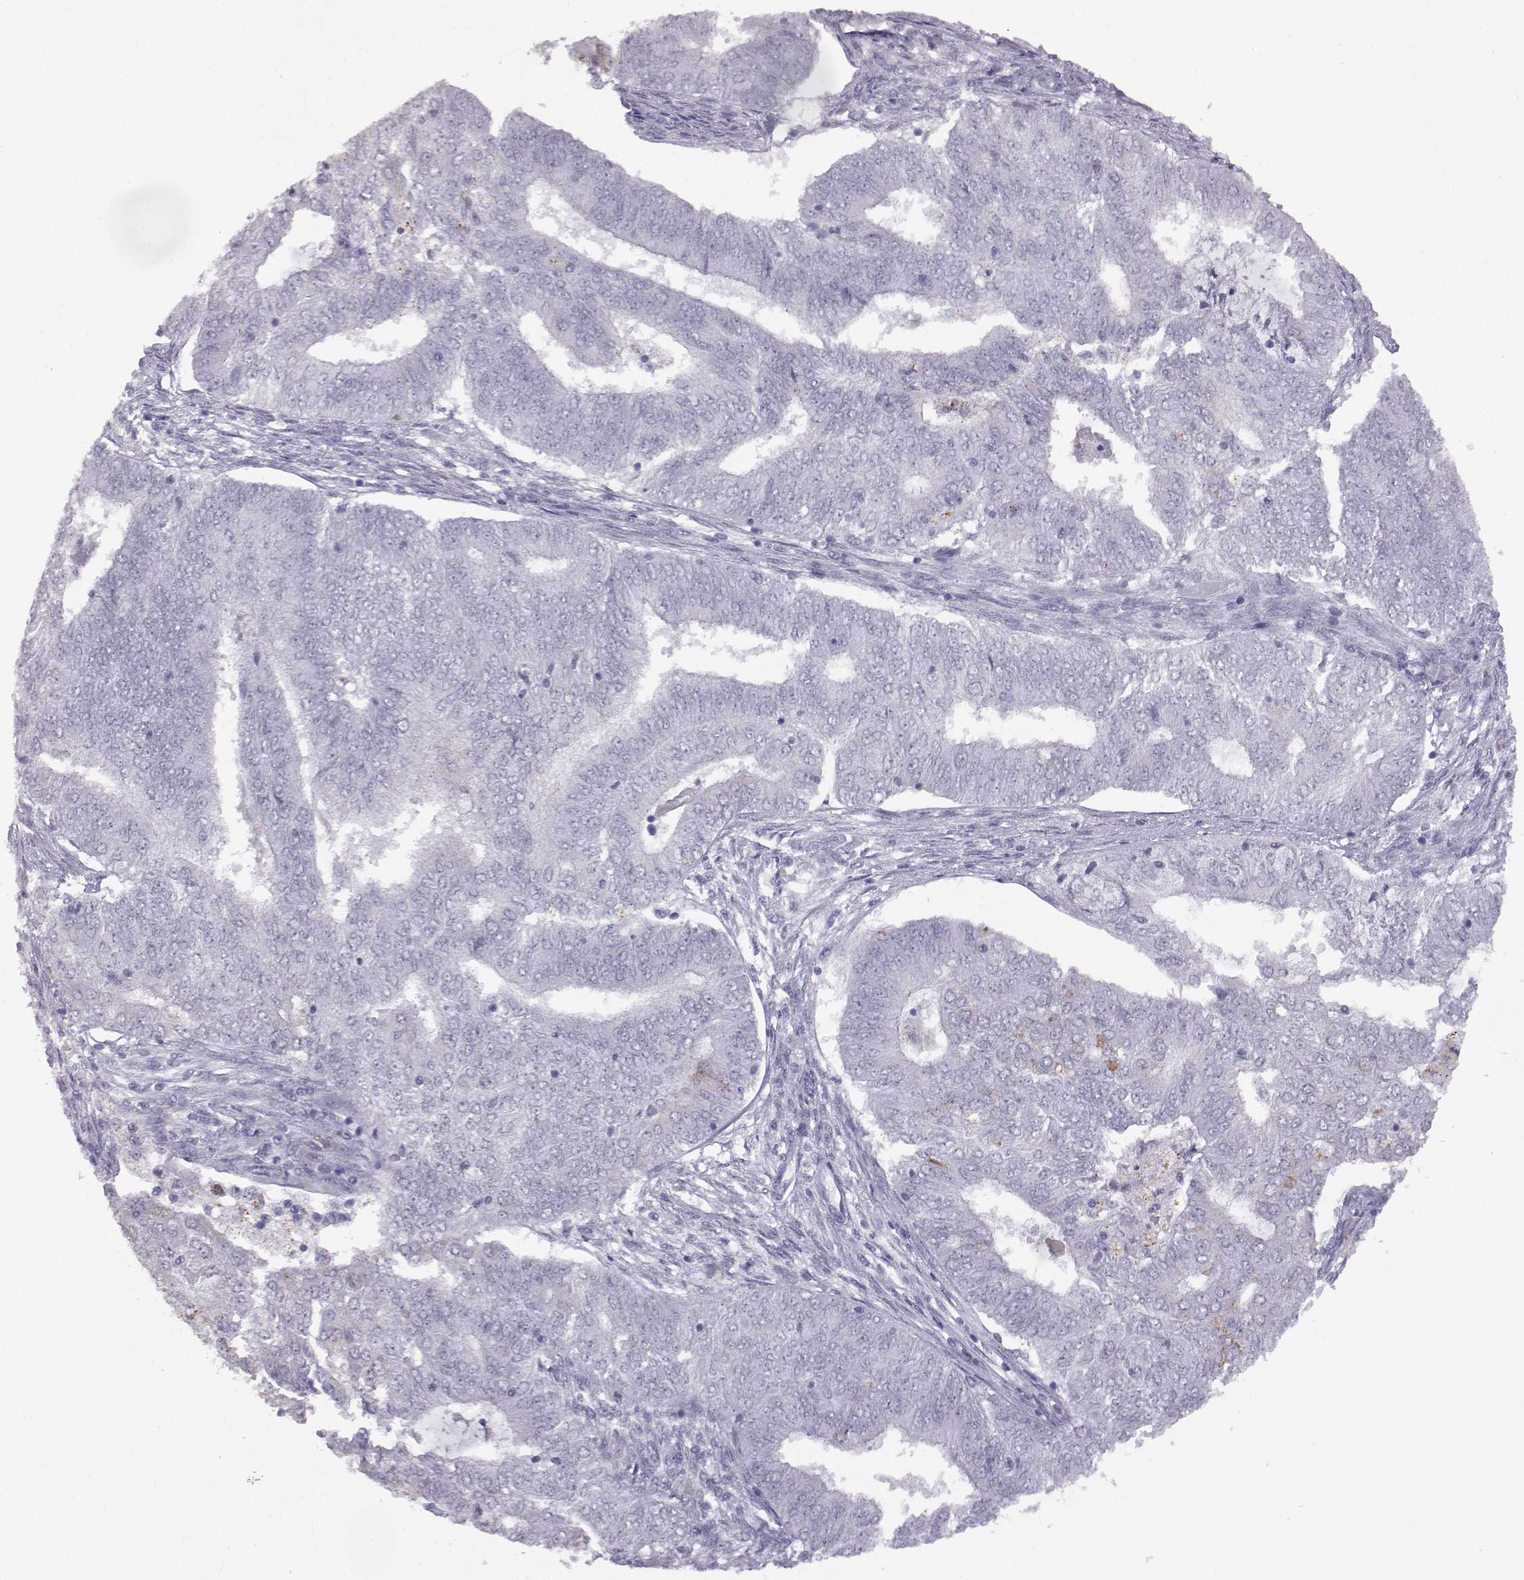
{"staining": {"intensity": "negative", "quantity": "none", "location": "none"}, "tissue": "endometrial cancer", "cell_type": "Tumor cells", "image_type": "cancer", "snomed": [{"axis": "morphology", "description": "Adenocarcinoma, NOS"}, {"axis": "topography", "description": "Endometrium"}], "caption": "Immunohistochemical staining of endometrial cancer (adenocarcinoma) demonstrates no significant expression in tumor cells. Brightfield microscopy of IHC stained with DAB (brown) and hematoxylin (blue), captured at high magnification.", "gene": "VGF", "patient": {"sex": "female", "age": 62}}